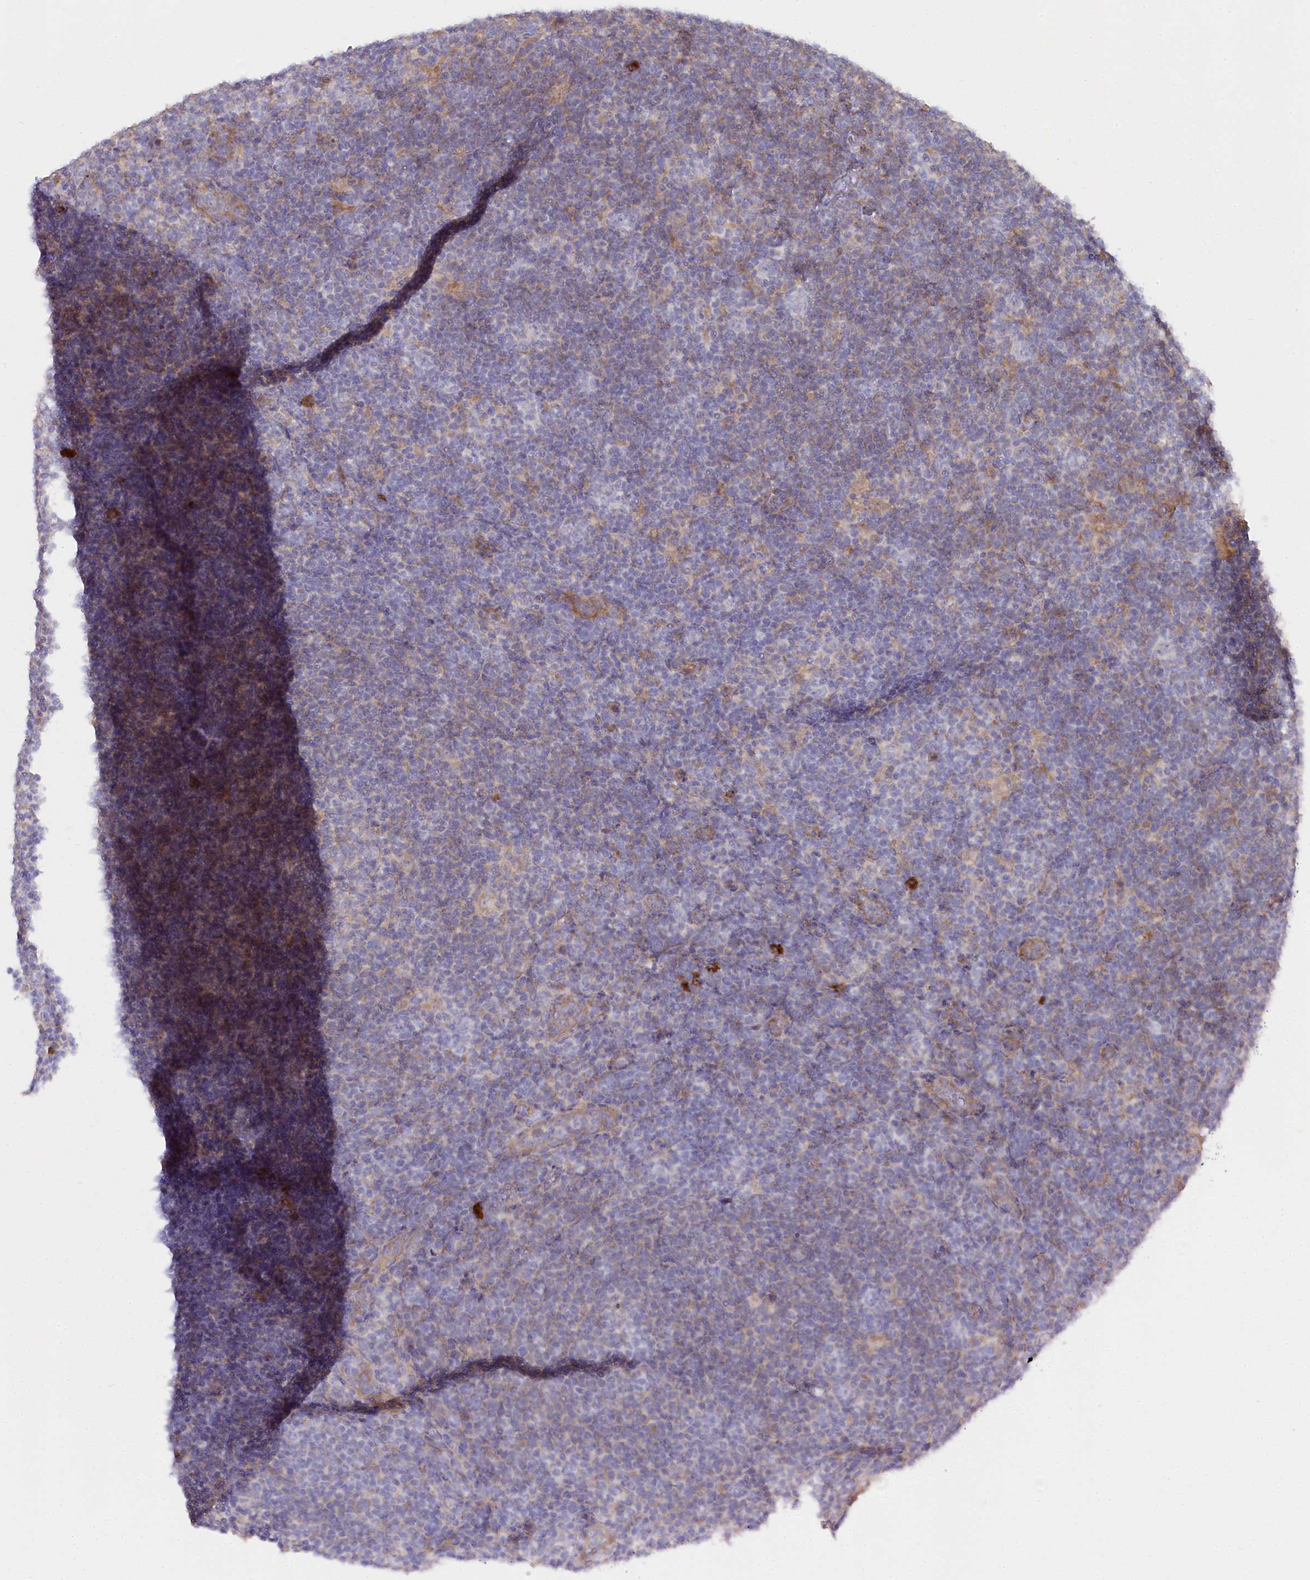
{"staining": {"intensity": "negative", "quantity": "none", "location": "none"}, "tissue": "lymphoma", "cell_type": "Tumor cells", "image_type": "cancer", "snomed": [{"axis": "morphology", "description": "Hodgkin's disease, NOS"}, {"axis": "topography", "description": "Lymph node"}], "caption": "Immunohistochemistry of human lymphoma demonstrates no staining in tumor cells.", "gene": "POGLUT1", "patient": {"sex": "female", "age": 57}}